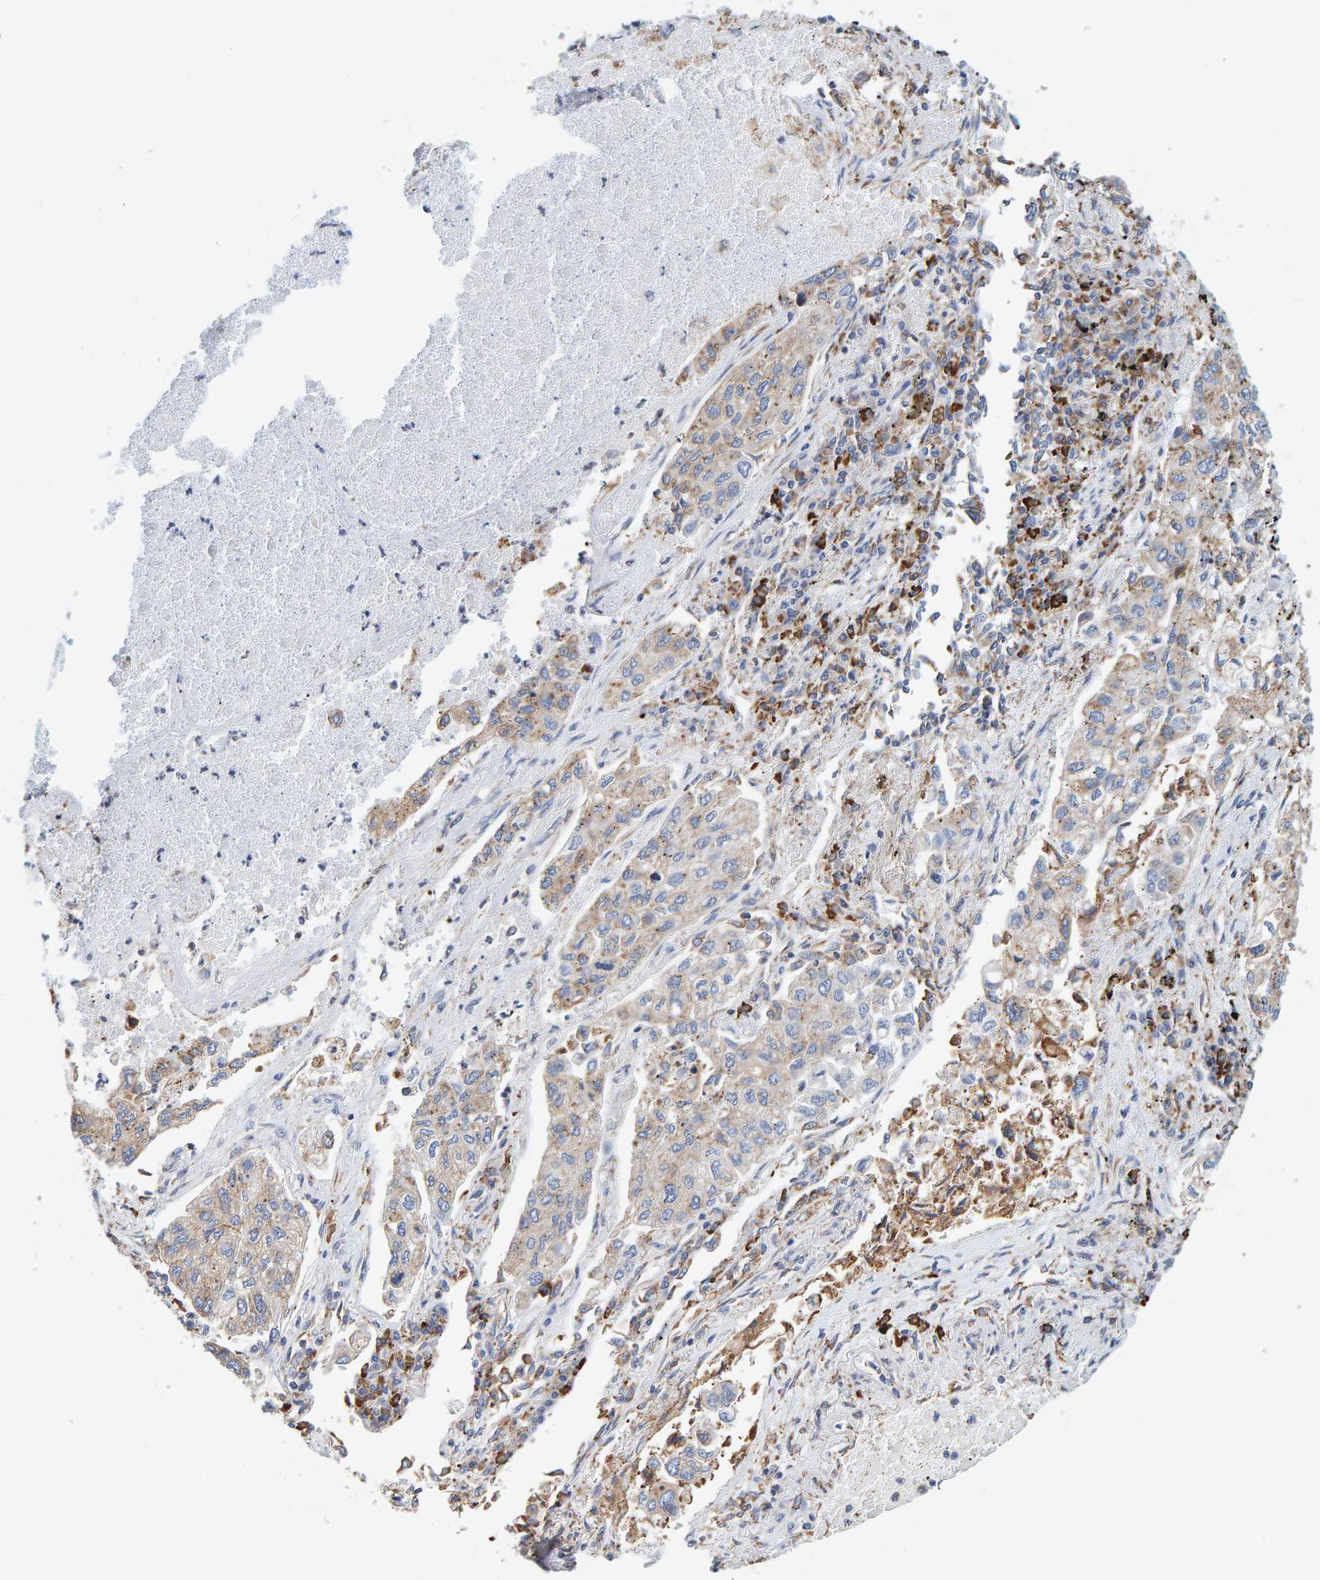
{"staining": {"intensity": "weak", "quantity": ">75%", "location": "cytoplasmic/membranous"}, "tissue": "lung cancer", "cell_type": "Tumor cells", "image_type": "cancer", "snomed": [{"axis": "morphology", "description": "Inflammation, NOS"}, {"axis": "morphology", "description": "Adenocarcinoma, NOS"}, {"axis": "topography", "description": "Lung"}], "caption": "Immunohistochemistry (IHC) (DAB (3,3'-diaminobenzidine)) staining of lung cancer (adenocarcinoma) displays weak cytoplasmic/membranous protein staining in about >75% of tumor cells.", "gene": "SGPL1", "patient": {"sex": "male", "age": 63}}